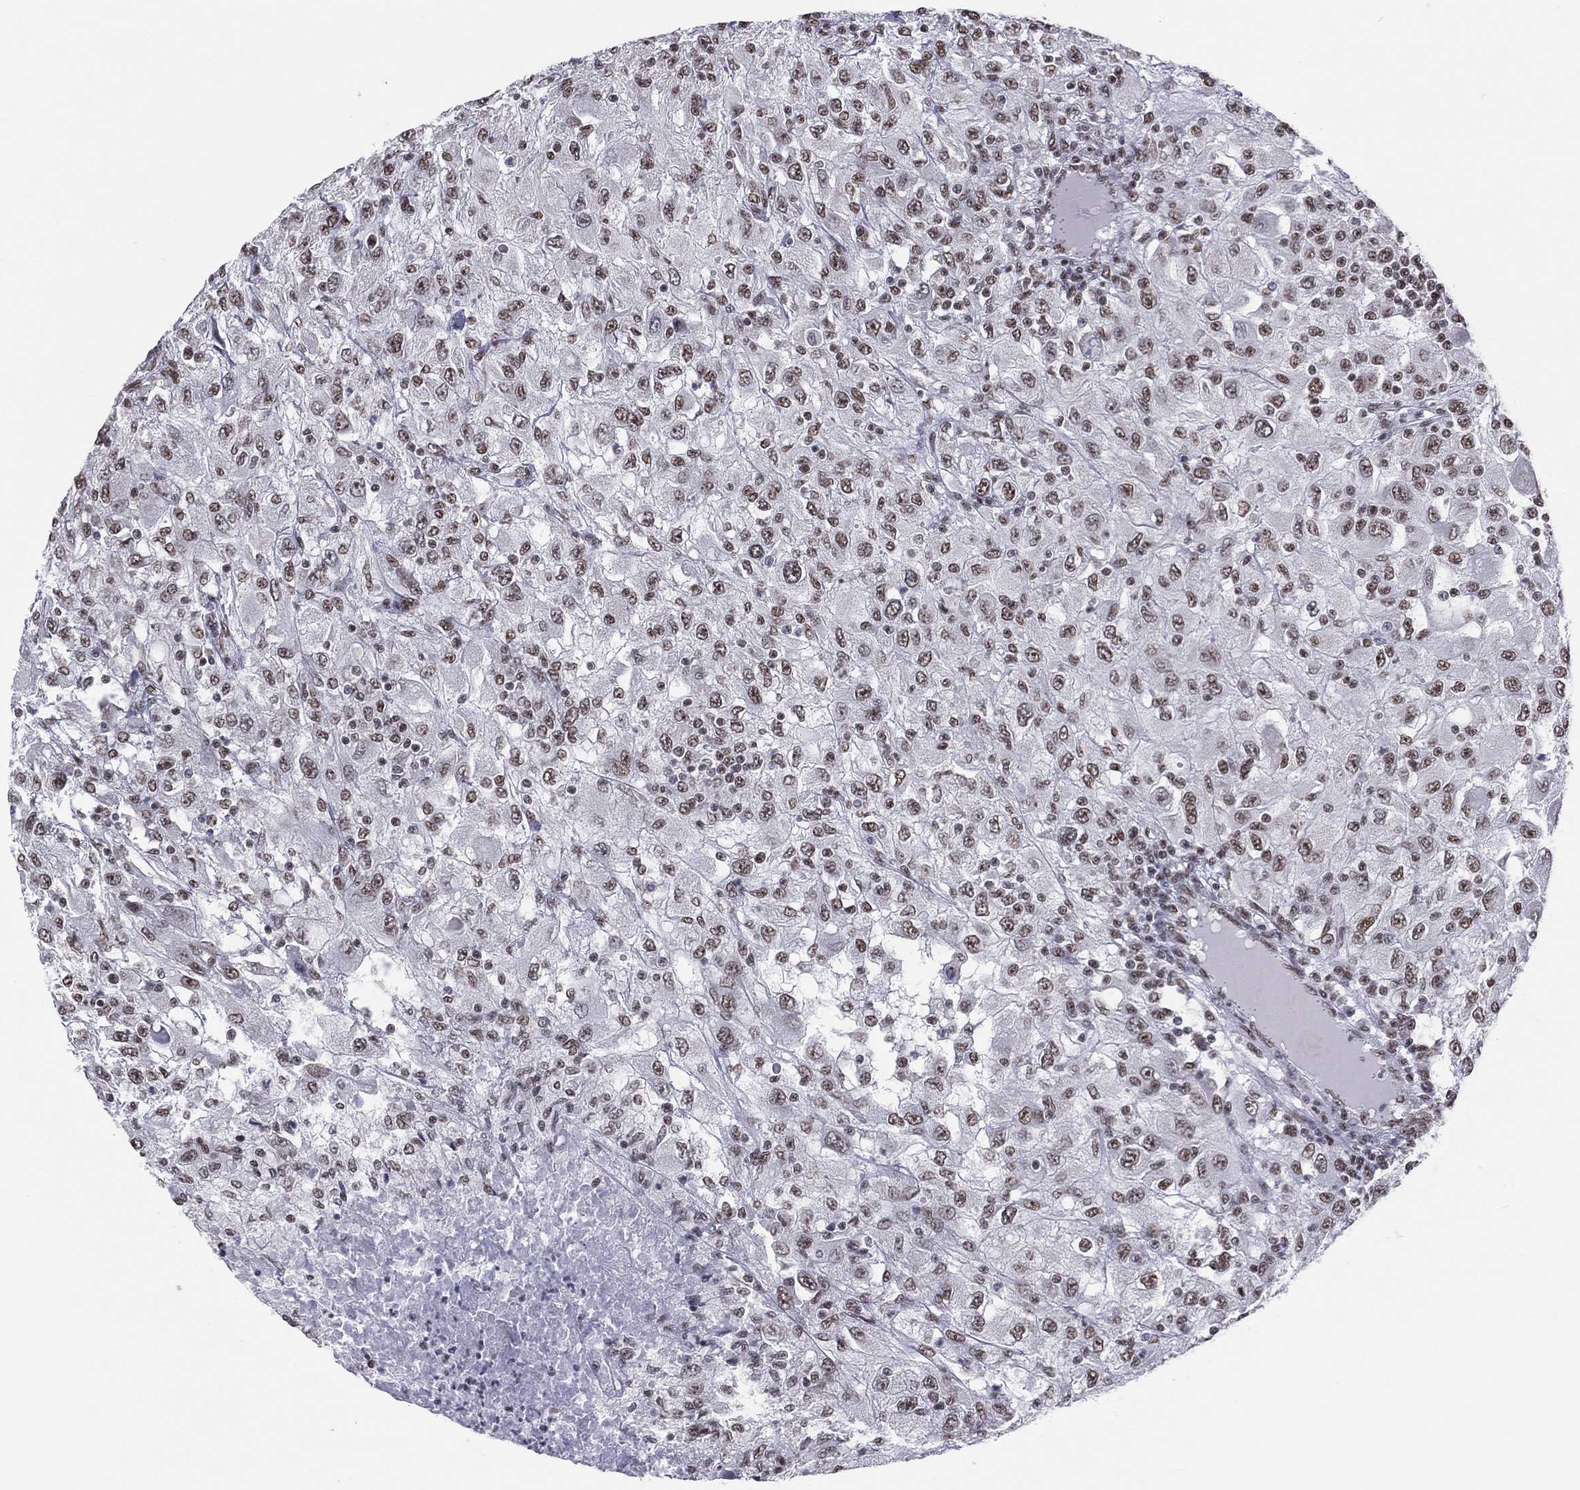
{"staining": {"intensity": "moderate", "quantity": ">75%", "location": "nuclear"}, "tissue": "renal cancer", "cell_type": "Tumor cells", "image_type": "cancer", "snomed": [{"axis": "morphology", "description": "Adenocarcinoma, NOS"}, {"axis": "topography", "description": "Kidney"}], "caption": "Human renal cancer stained with a brown dye demonstrates moderate nuclear positive expression in approximately >75% of tumor cells.", "gene": "ZNF7", "patient": {"sex": "female", "age": 67}}